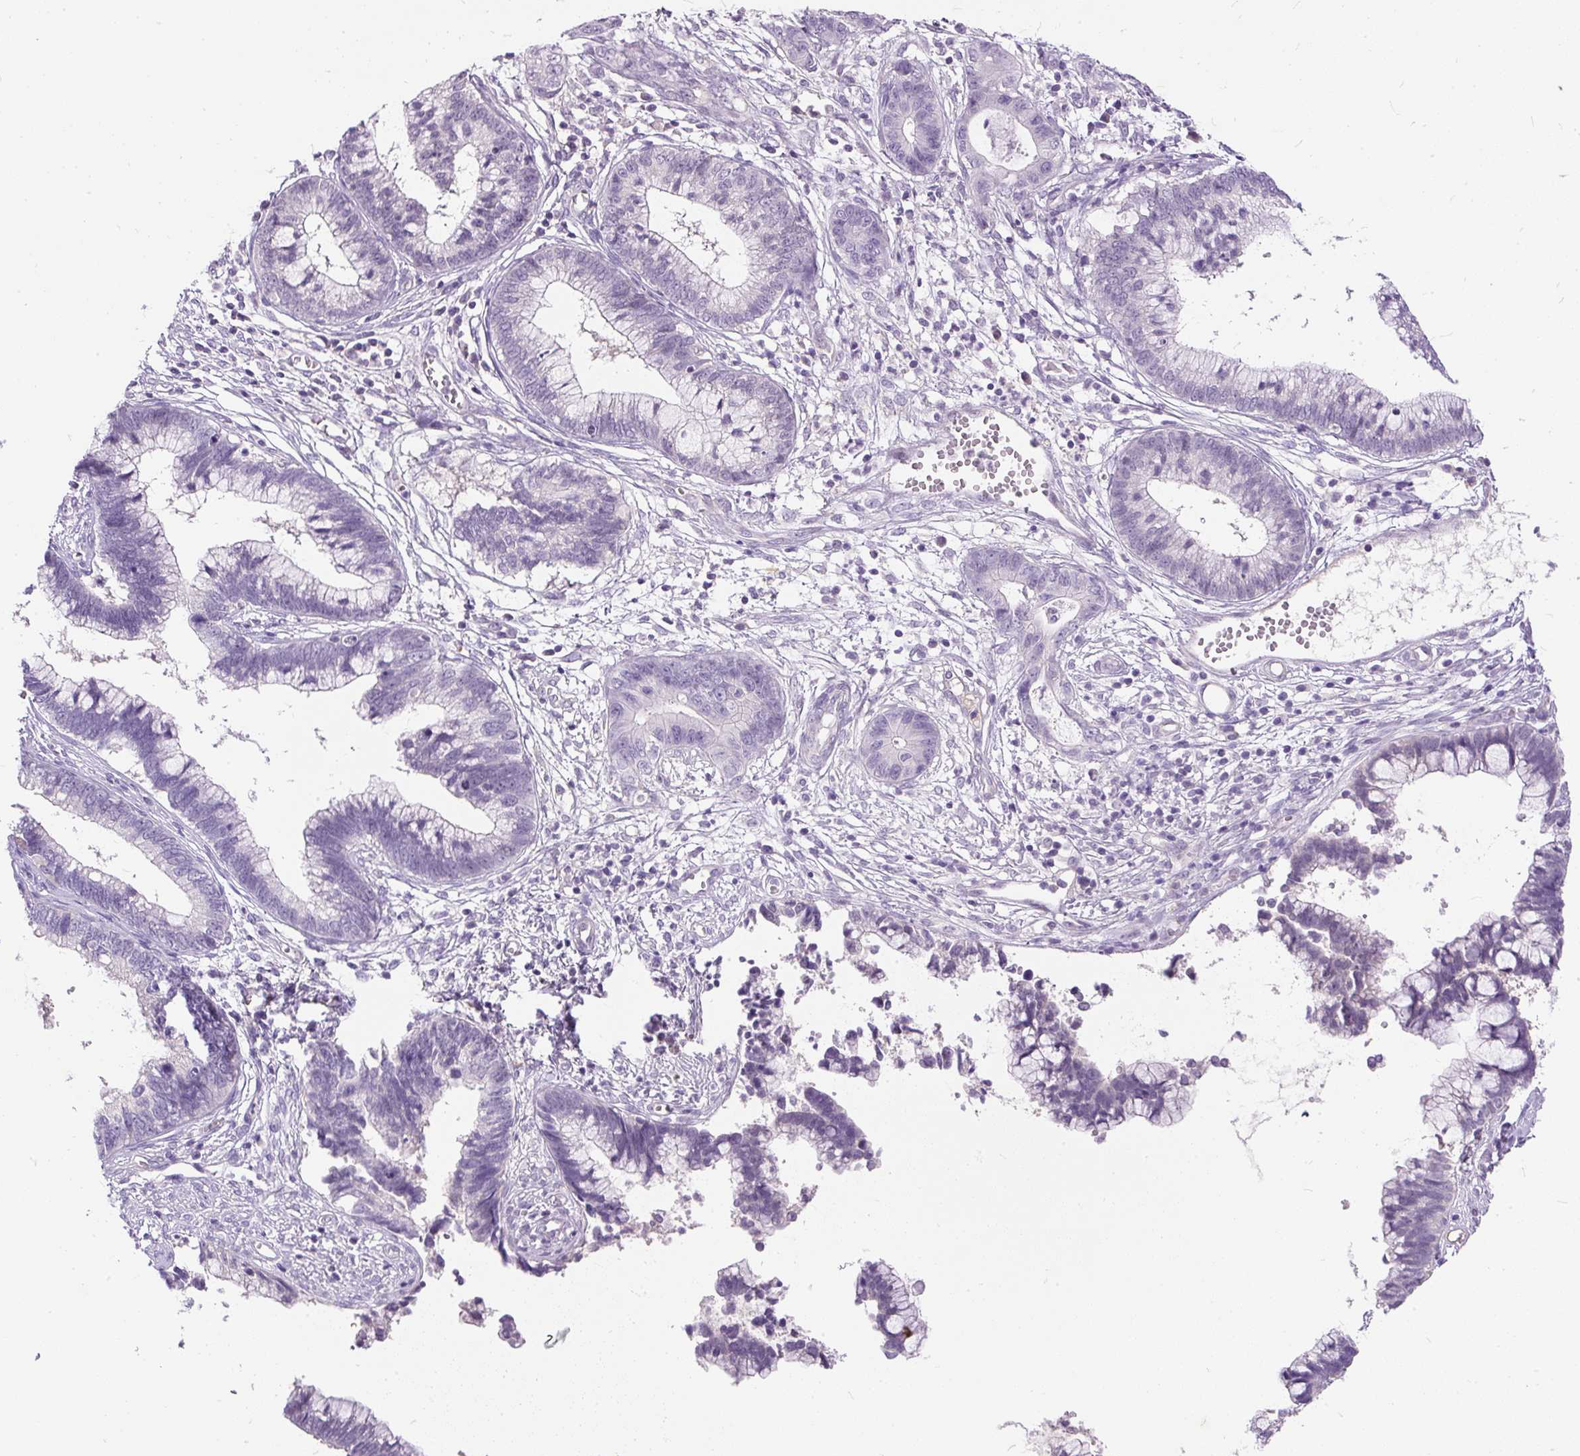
{"staining": {"intensity": "negative", "quantity": "none", "location": "none"}, "tissue": "cervical cancer", "cell_type": "Tumor cells", "image_type": "cancer", "snomed": [{"axis": "morphology", "description": "Adenocarcinoma, NOS"}, {"axis": "topography", "description": "Cervix"}], "caption": "Immunohistochemistry (IHC) of human cervical adenocarcinoma shows no positivity in tumor cells. (DAB immunohistochemistry (IHC) with hematoxylin counter stain).", "gene": "KRTAP20-3", "patient": {"sex": "female", "age": 44}}